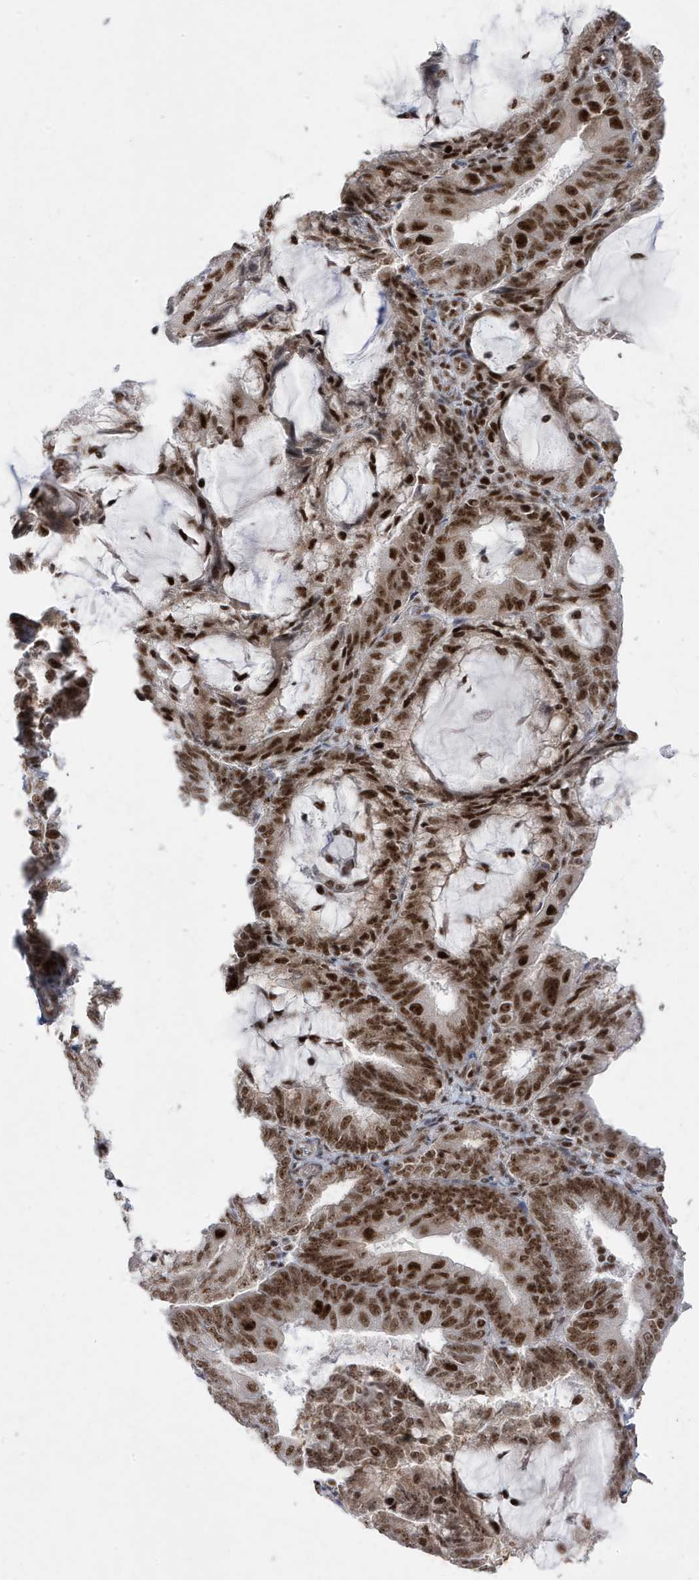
{"staining": {"intensity": "strong", "quantity": ">75%", "location": "nuclear"}, "tissue": "endometrial cancer", "cell_type": "Tumor cells", "image_type": "cancer", "snomed": [{"axis": "morphology", "description": "Adenocarcinoma, NOS"}, {"axis": "topography", "description": "Endometrium"}], "caption": "Adenocarcinoma (endometrial) tissue shows strong nuclear expression in about >75% of tumor cells", "gene": "MTREX", "patient": {"sex": "female", "age": 81}}